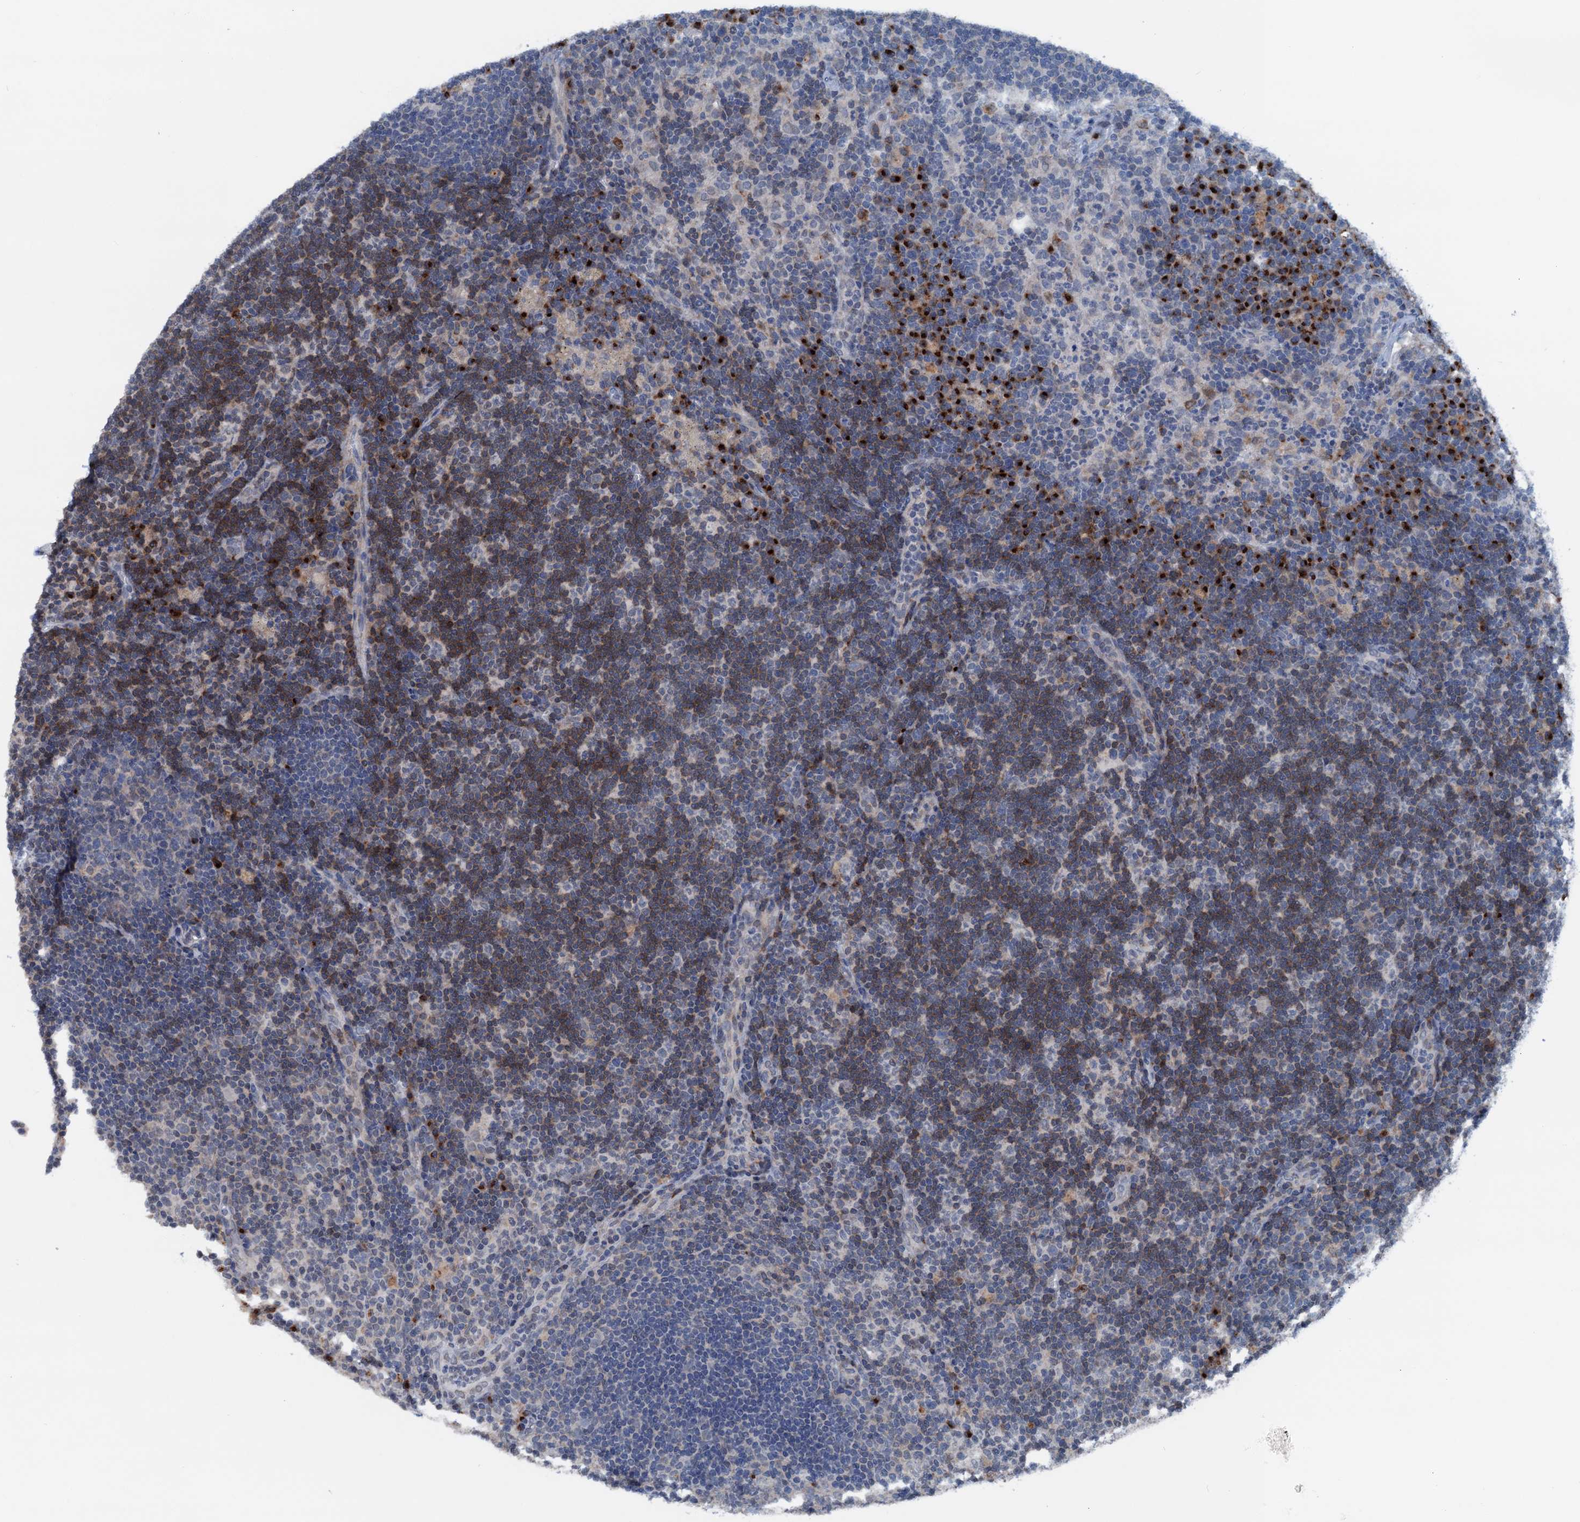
{"staining": {"intensity": "negative", "quantity": "none", "location": "none"}, "tissue": "lymph node", "cell_type": "Germinal center cells", "image_type": "normal", "snomed": [{"axis": "morphology", "description": "Normal tissue, NOS"}, {"axis": "topography", "description": "Lymph node"}], "caption": "IHC of benign lymph node exhibits no staining in germinal center cells.", "gene": "SHLD1", "patient": {"sex": "female", "age": 70}}